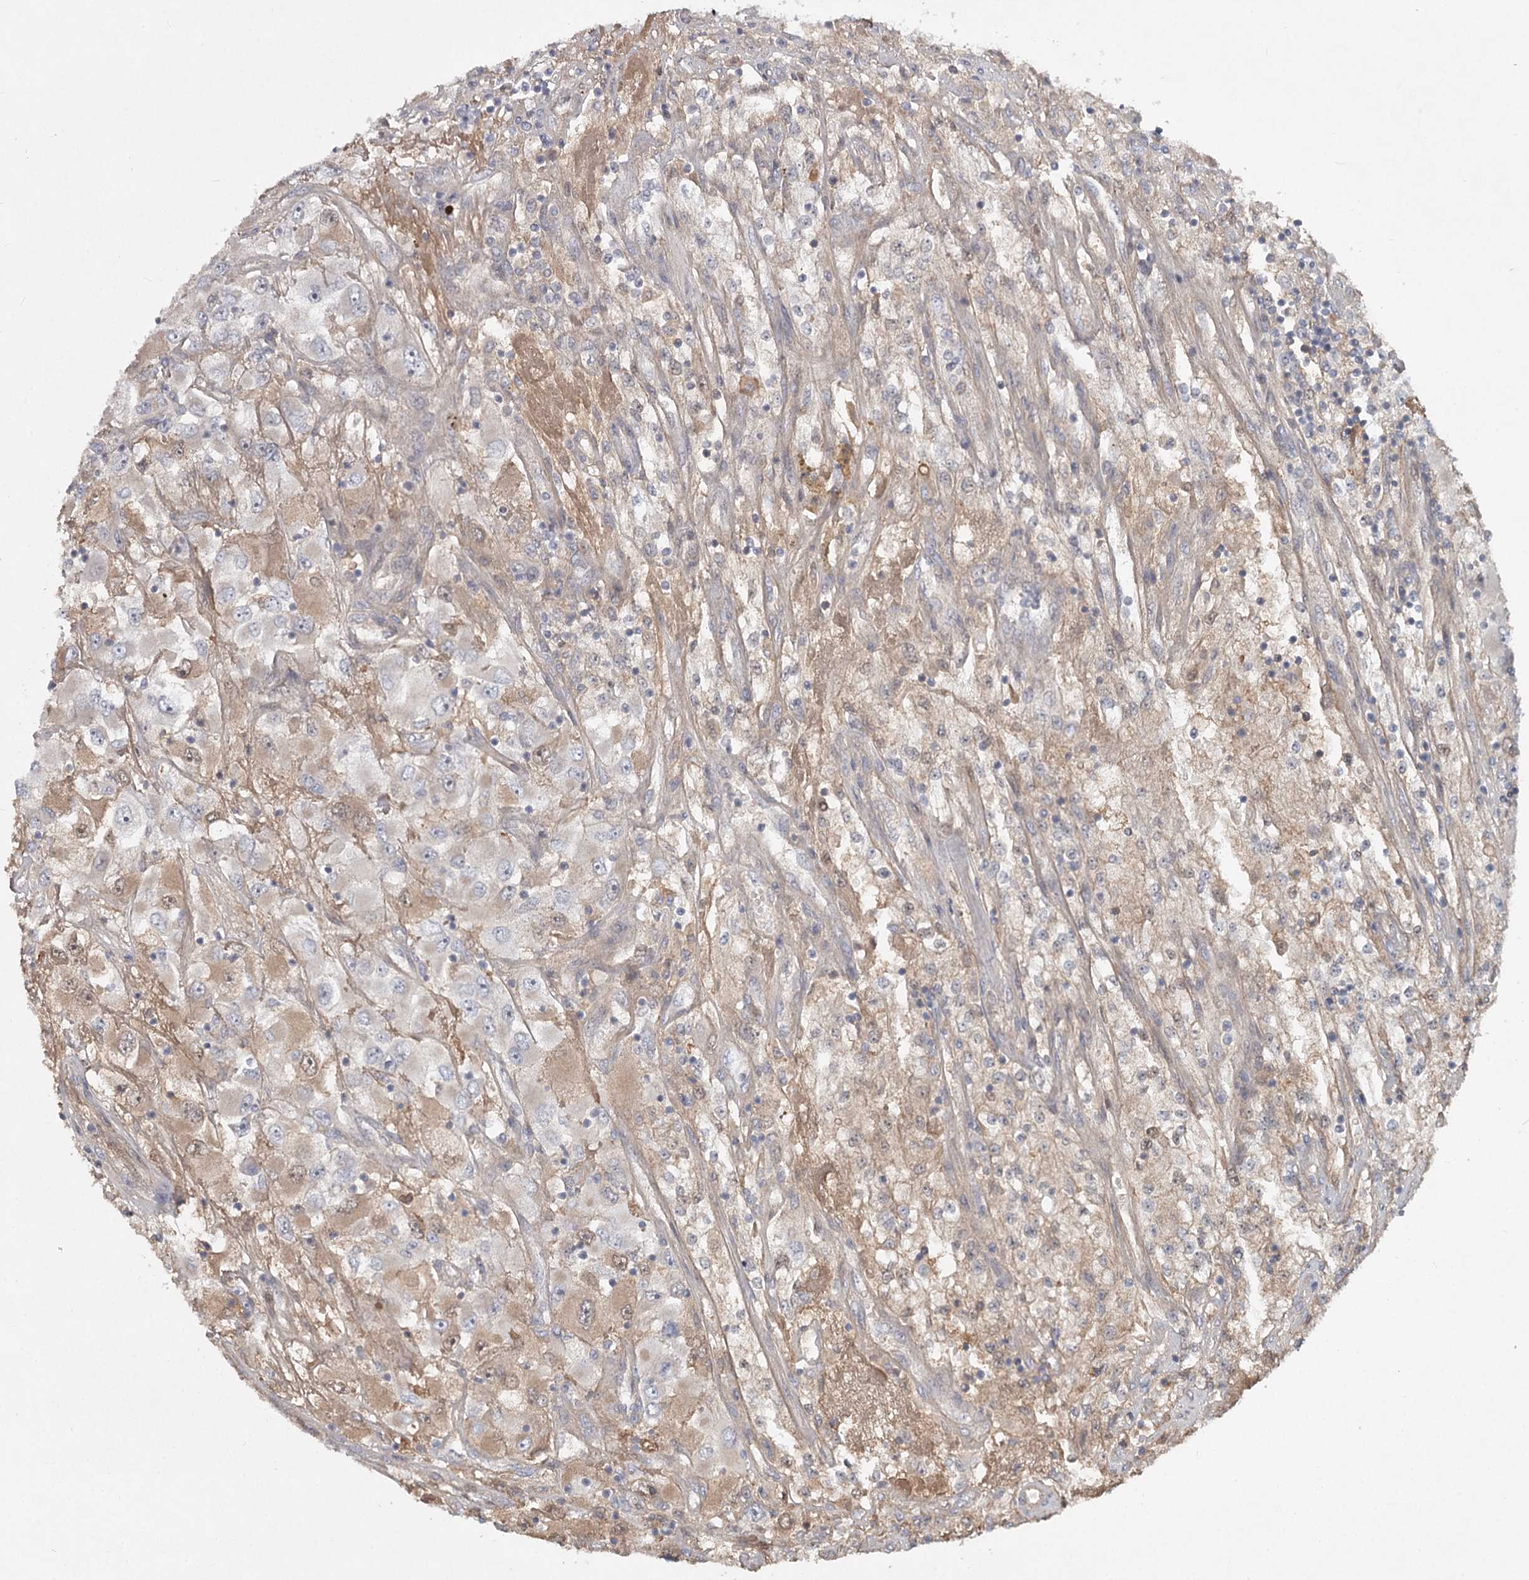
{"staining": {"intensity": "weak", "quantity": "<25%", "location": "cytoplasmic/membranous"}, "tissue": "renal cancer", "cell_type": "Tumor cells", "image_type": "cancer", "snomed": [{"axis": "morphology", "description": "Adenocarcinoma, NOS"}, {"axis": "topography", "description": "Kidney"}], "caption": "Renal cancer (adenocarcinoma) stained for a protein using immunohistochemistry shows no expression tumor cells.", "gene": "DHRS9", "patient": {"sex": "female", "age": 52}}